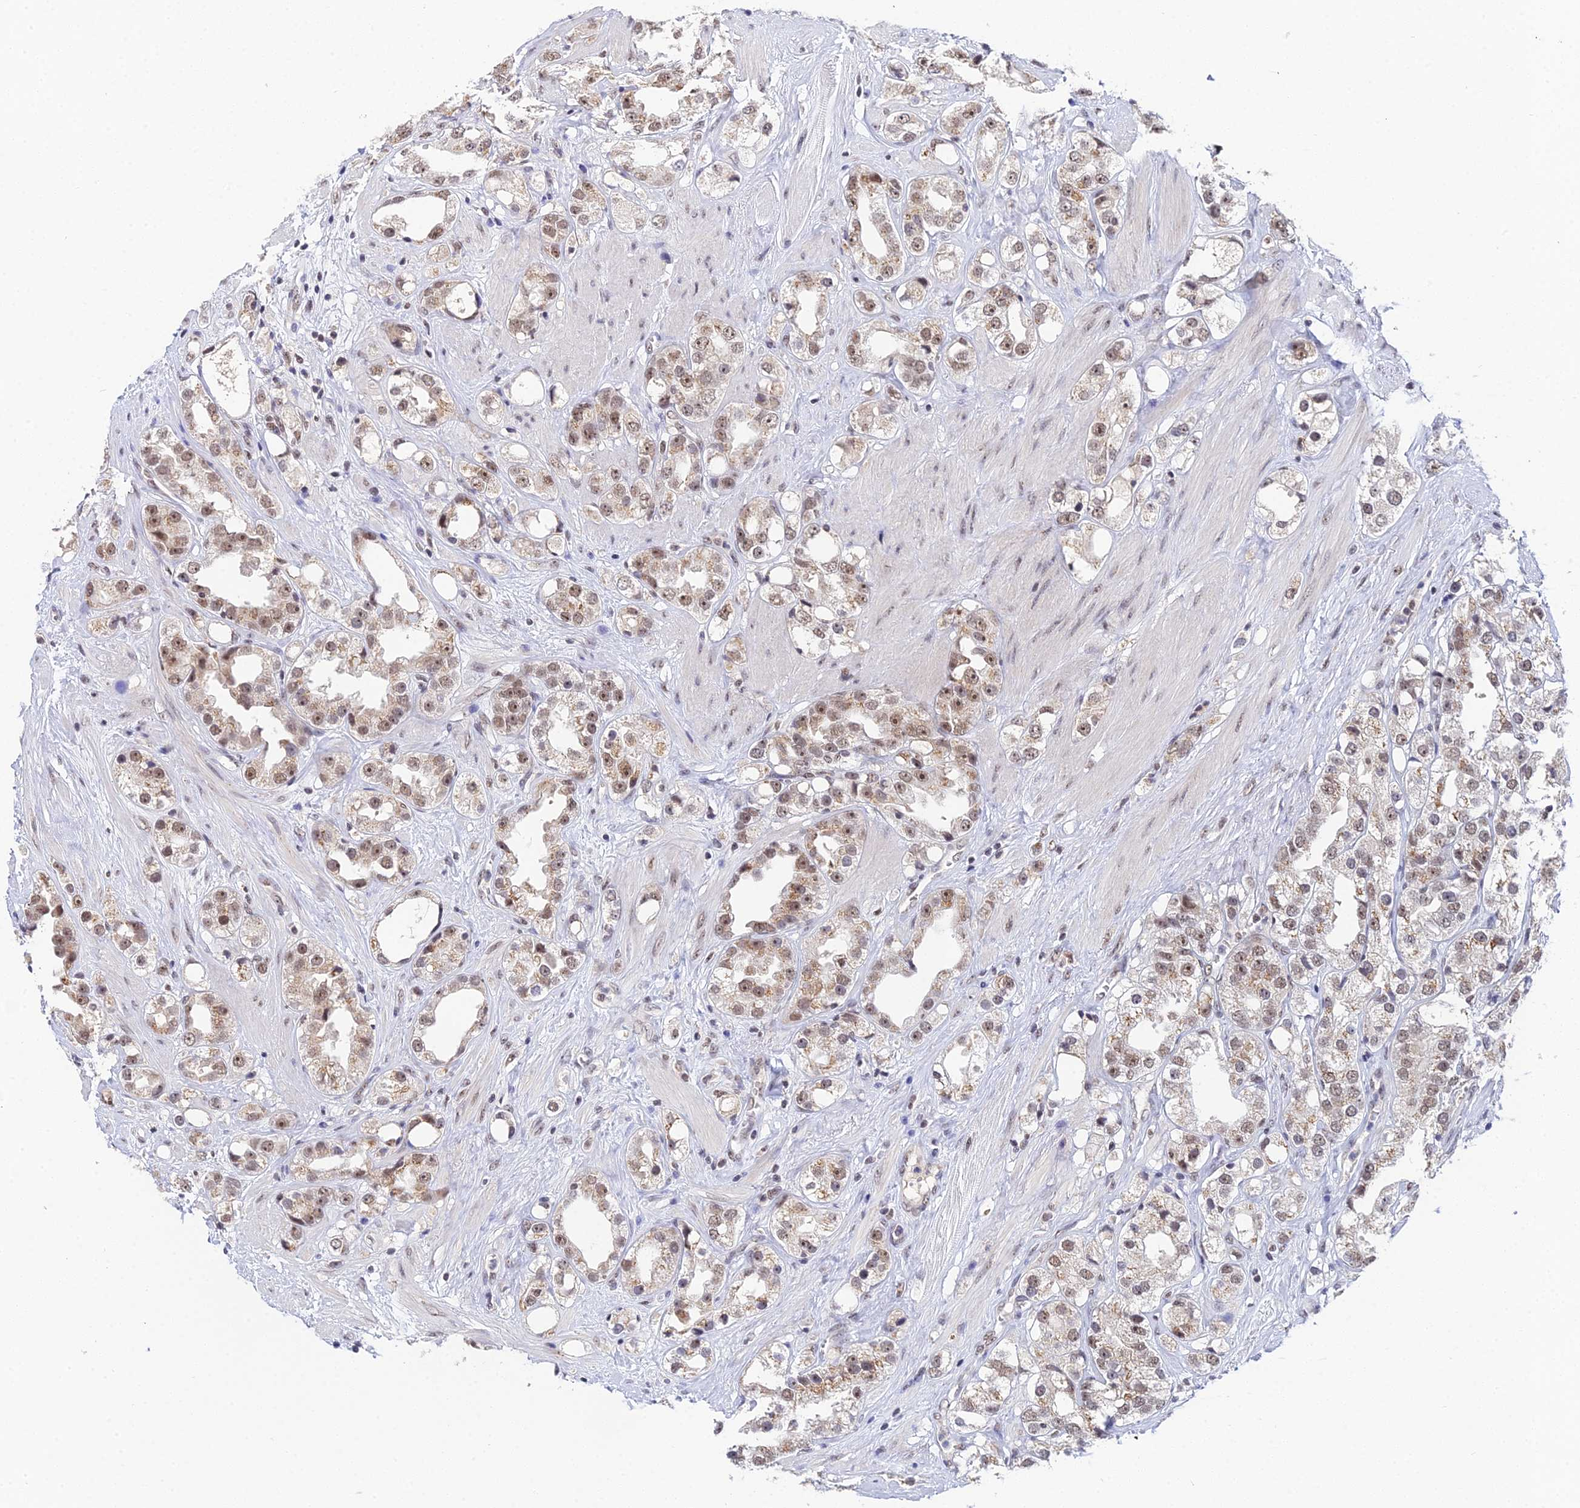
{"staining": {"intensity": "moderate", "quantity": ">75%", "location": "cytoplasmic/membranous,nuclear"}, "tissue": "prostate cancer", "cell_type": "Tumor cells", "image_type": "cancer", "snomed": [{"axis": "morphology", "description": "Adenocarcinoma, NOS"}, {"axis": "topography", "description": "Prostate"}], "caption": "Immunohistochemistry (DAB (3,3'-diaminobenzidine)) staining of human adenocarcinoma (prostate) reveals moderate cytoplasmic/membranous and nuclear protein expression in about >75% of tumor cells.", "gene": "EXOSC3", "patient": {"sex": "male", "age": 79}}